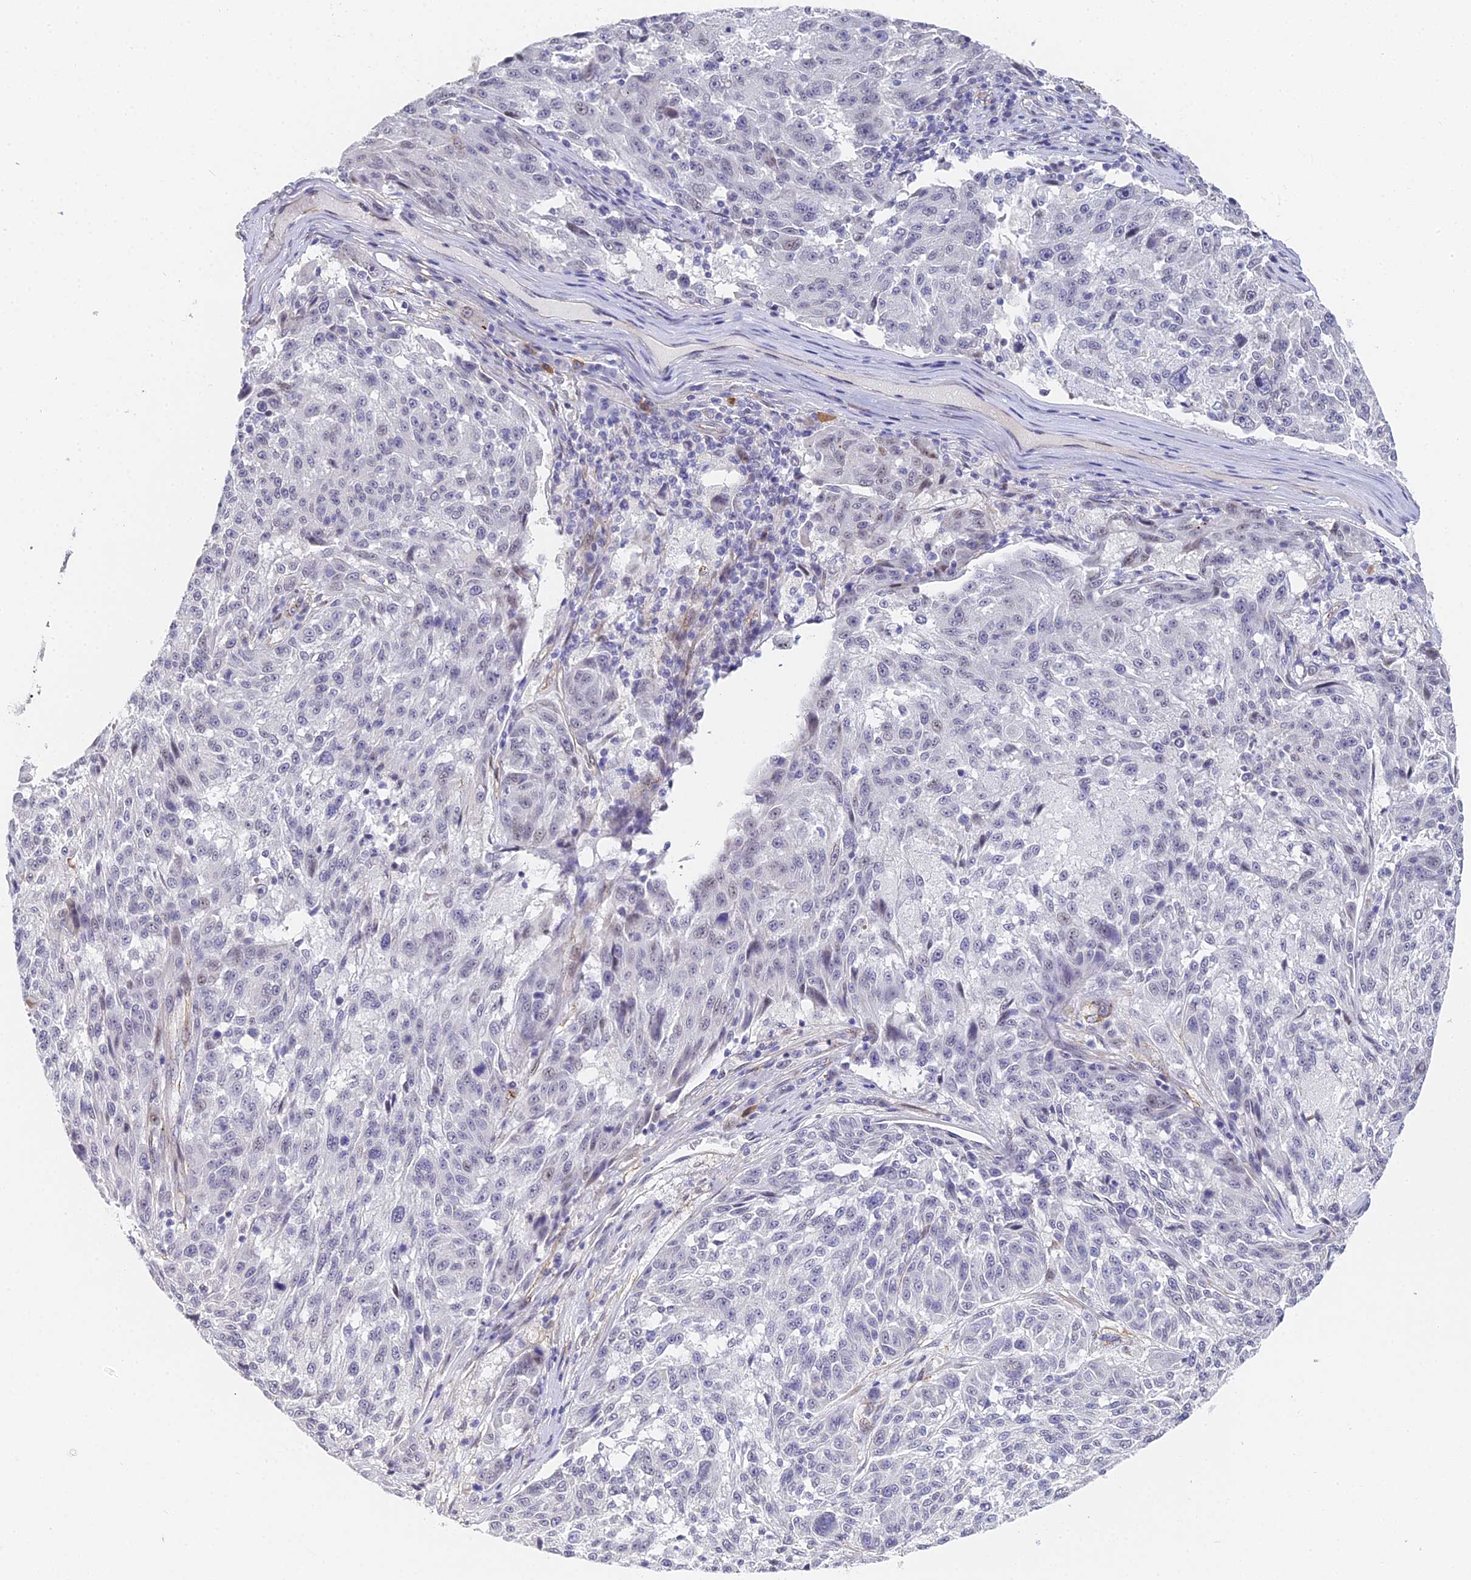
{"staining": {"intensity": "negative", "quantity": "none", "location": "none"}, "tissue": "melanoma", "cell_type": "Tumor cells", "image_type": "cancer", "snomed": [{"axis": "morphology", "description": "Malignant melanoma, NOS"}, {"axis": "topography", "description": "Skin"}], "caption": "Immunohistochemistry photomicrograph of neoplastic tissue: human malignant melanoma stained with DAB reveals no significant protein positivity in tumor cells. (DAB immunohistochemistry (IHC) with hematoxylin counter stain).", "gene": "GJA1", "patient": {"sex": "male", "age": 53}}